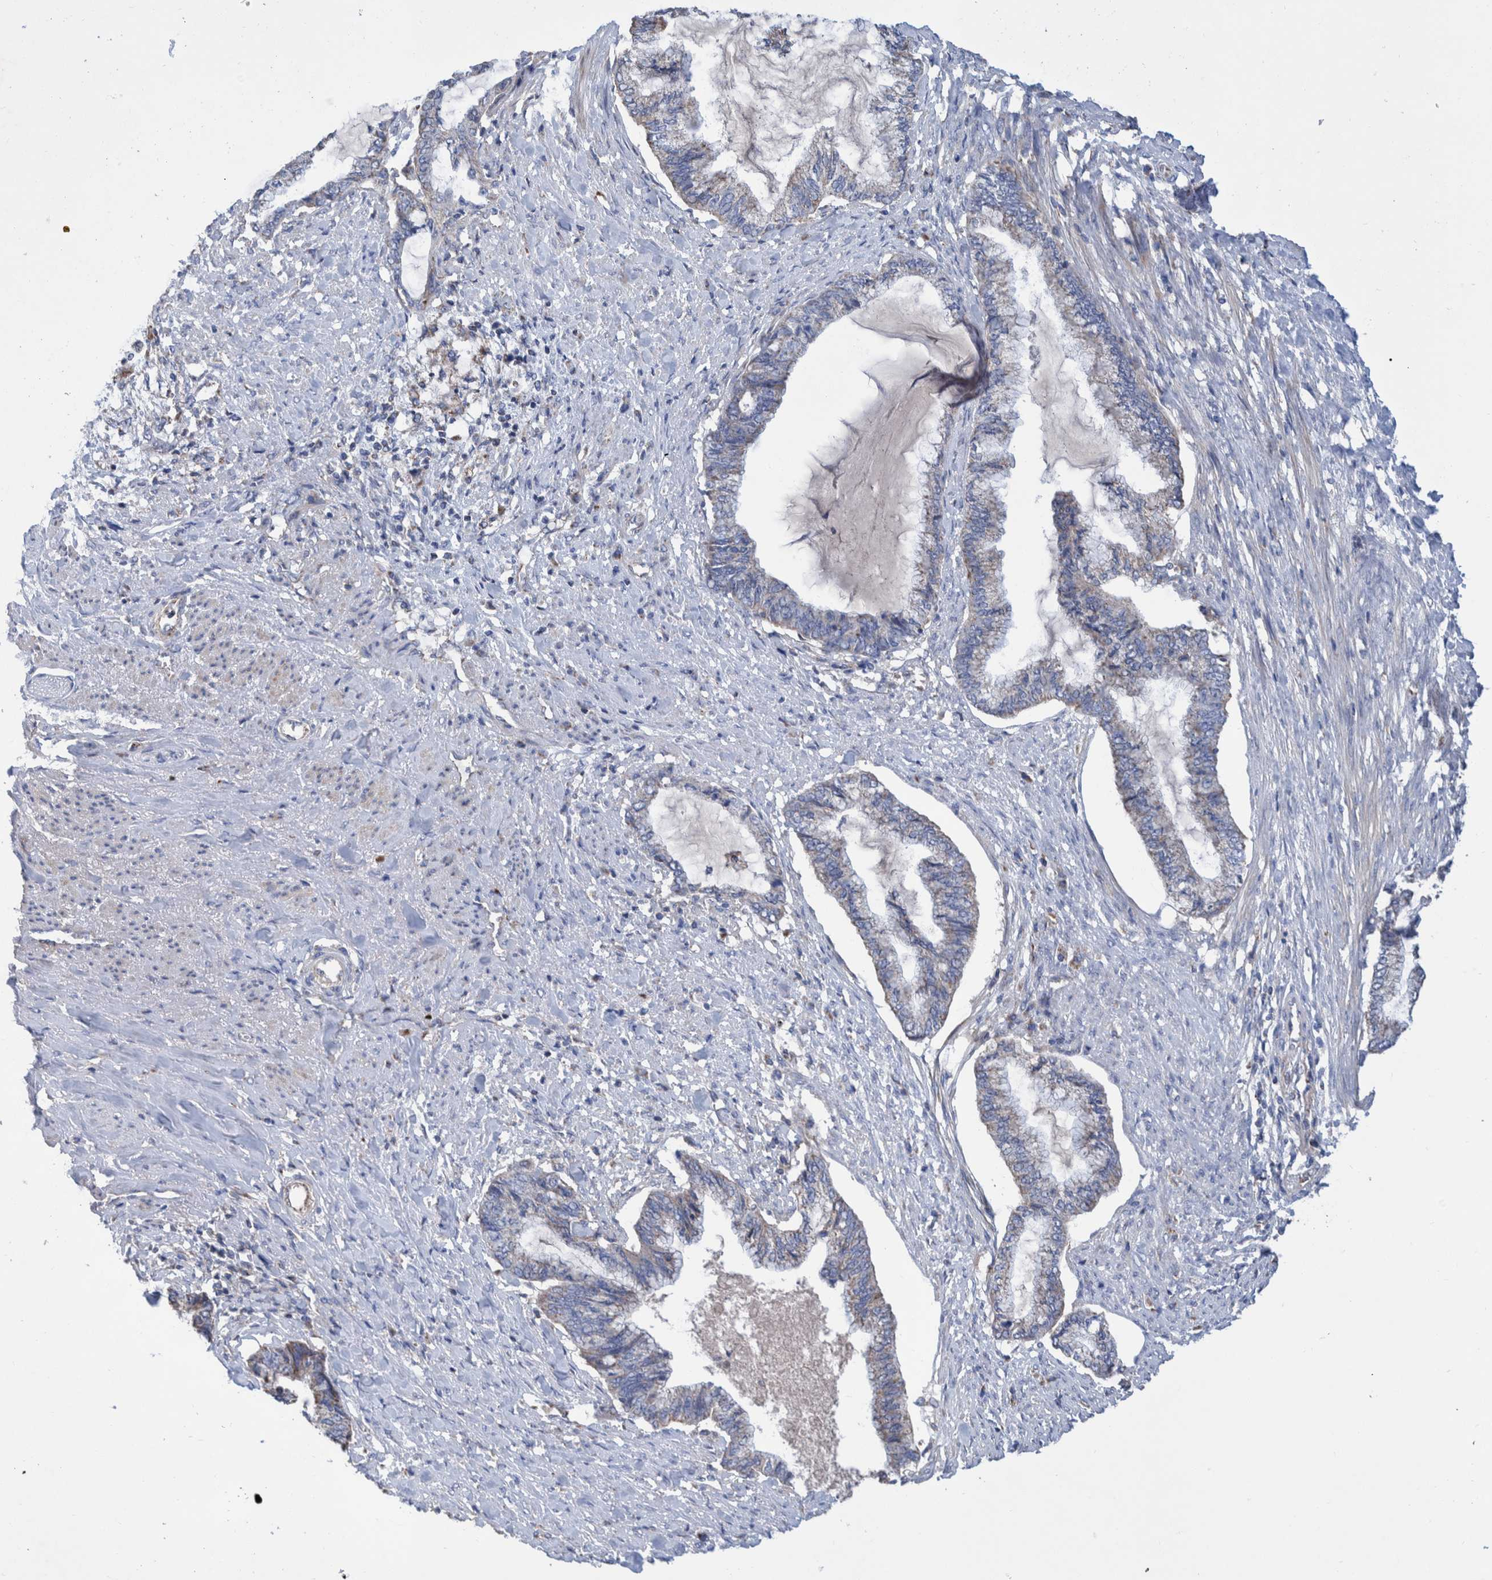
{"staining": {"intensity": "weak", "quantity": "<25%", "location": "cytoplasmic/membranous"}, "tissue": "endometrial cancer", "cell_type": "Tumor cells", "image_type": "cancer", "snomed": [{"axis": "morphology", "description": "Adenocarcinoma, NOS"}, {"axis": "topography", "description": "Endometrium"}], "caption": "Tumor cells show no significant protein positivity in endometrial adenocarcinoma. (DAB (3,3'-diaminobenzidine) immunohistochemistry (IHC), high magnification).", "gene": "DECR1", "patient": {"sex": "female", "age": 86}}